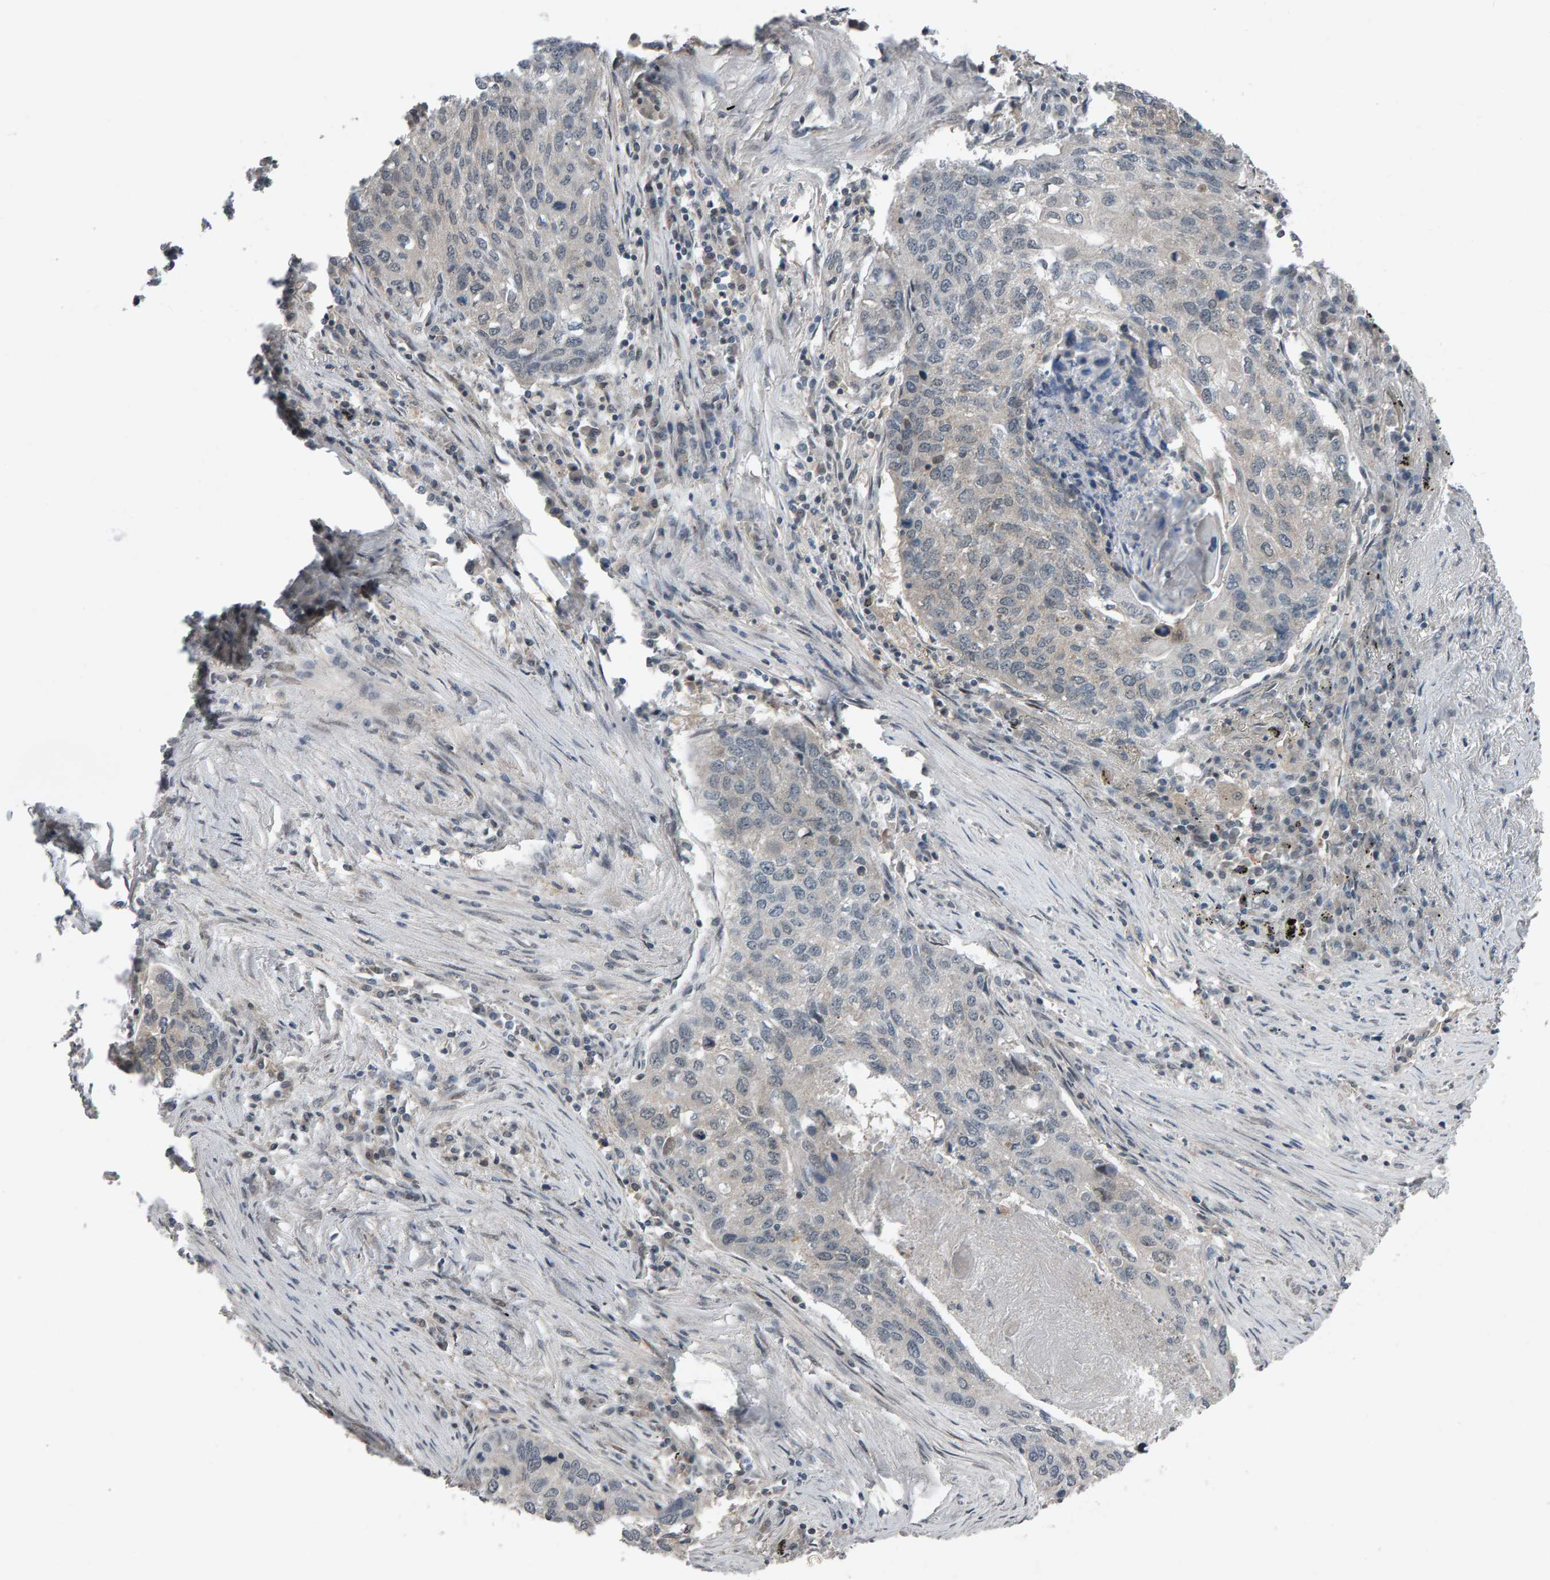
{"staining": {"intensity": "negative", "quantity": "none", "location": "none"}, "tissue": "lung cancer", "cell_type": "Tumor cells", "image_type": "cancer", "snomed": [{"axis": "morphology", "description": "Squamous cell carcinoma, NOS"}, {"axis": "topography", "description": "Lung"}], "caption": "Lung squamous cell carcinoma was stained to show a protein in brown. There is no significant positivity in tumor cells.", "gene": "COASY", "patient": {"sex": "female", "age": 63}}